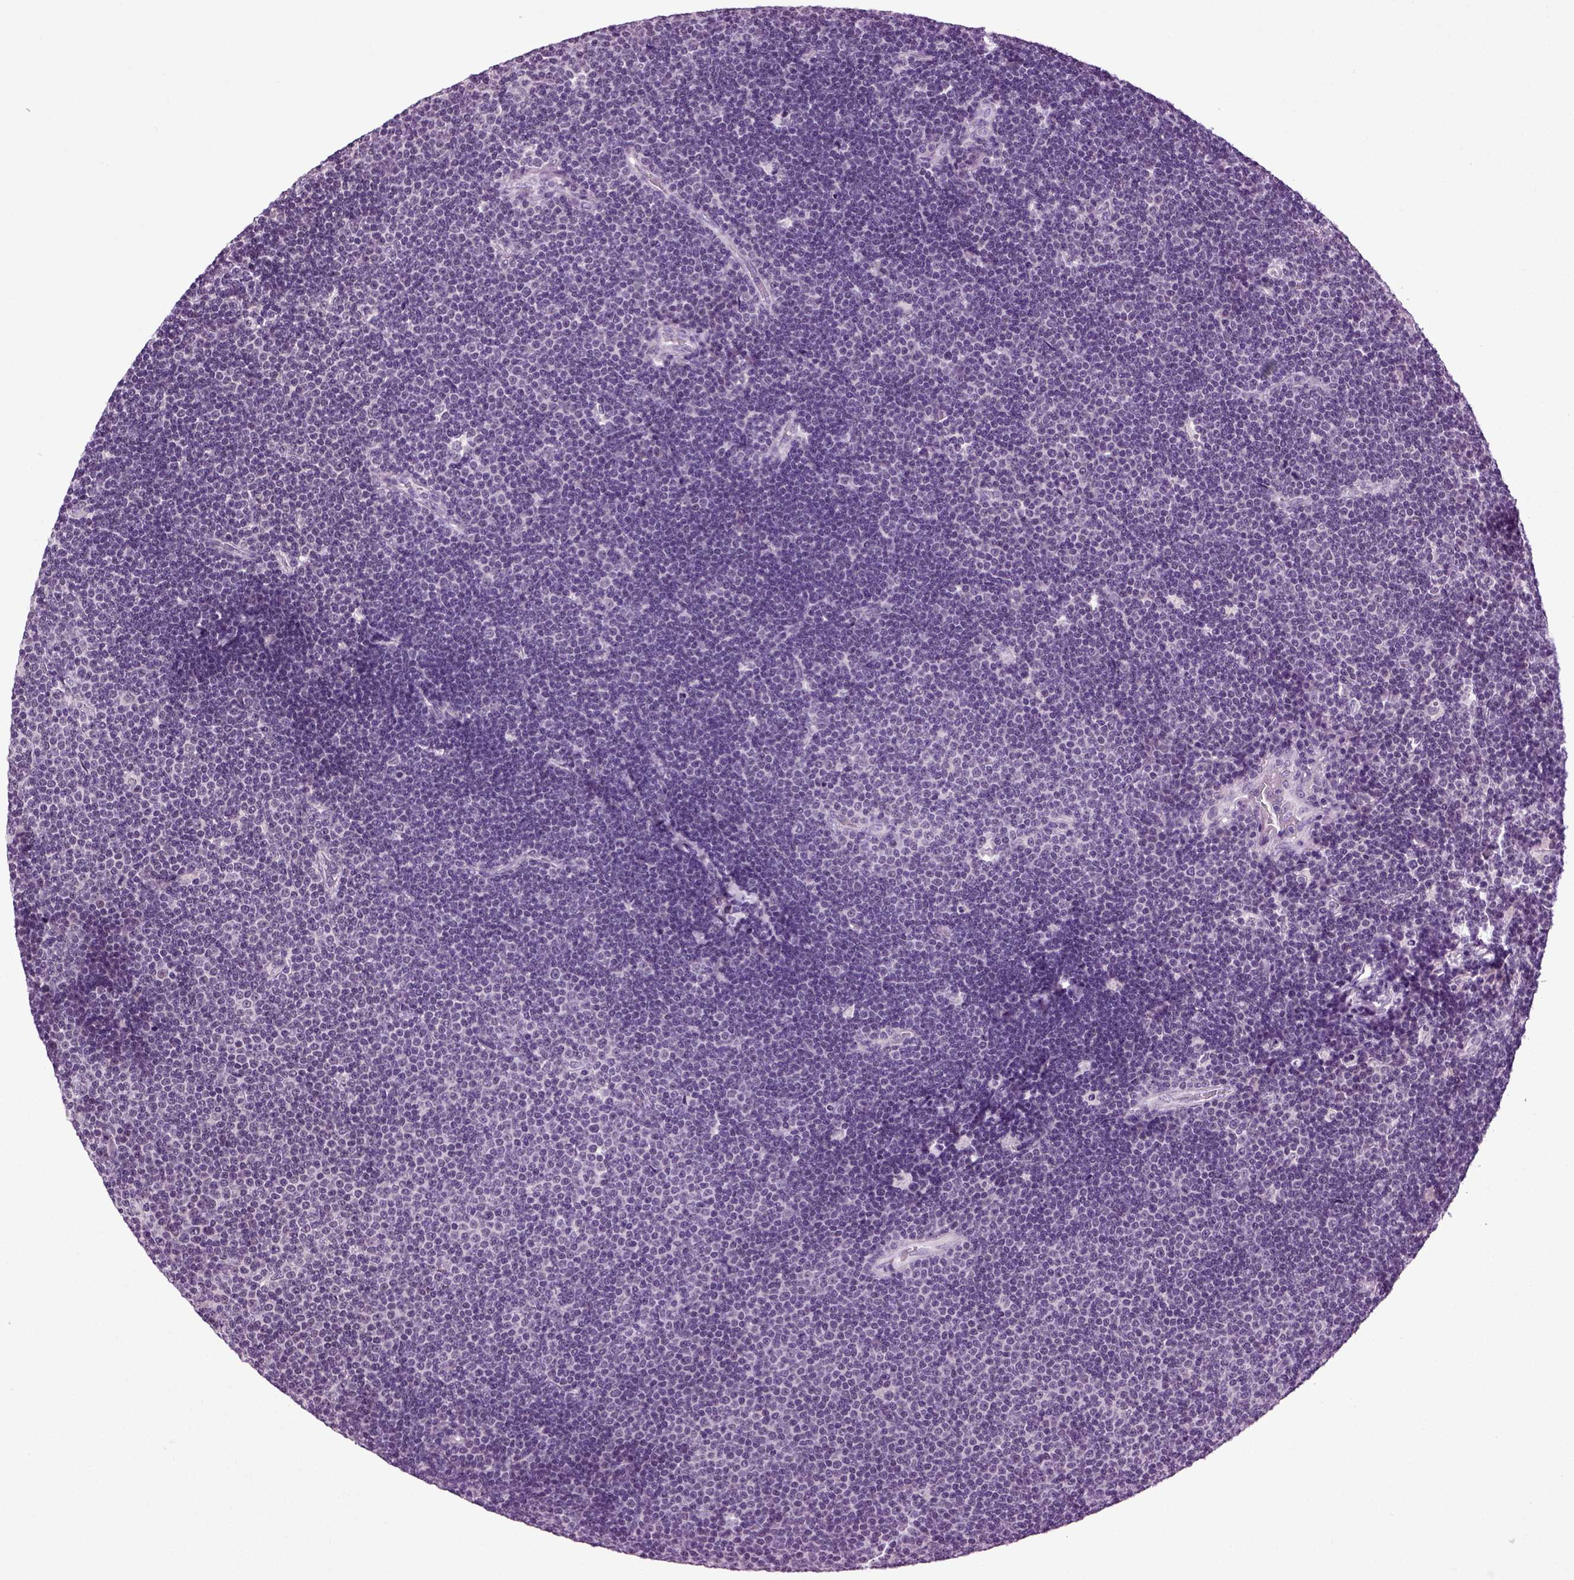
{"staining": {"intensity": "negative", "quantity": "none", "location": "none"}, "tissue": "lymphoma", "cell_type": "Tumor cells", "image_type": "cancer", "snomed": [{"axis": "morphology", "description": "Malignant lymphoma, non-Hodgkin's type, Low grade"}, {"axis": "topography", "description": "Brain"}], "caption": "Immunohistochemistry image of lymphoma stained for a protein (brown), which reveals no positivity in tumor cells.", "gene": "SPATA17", "patient": {"sex": "female", "age": 66}}